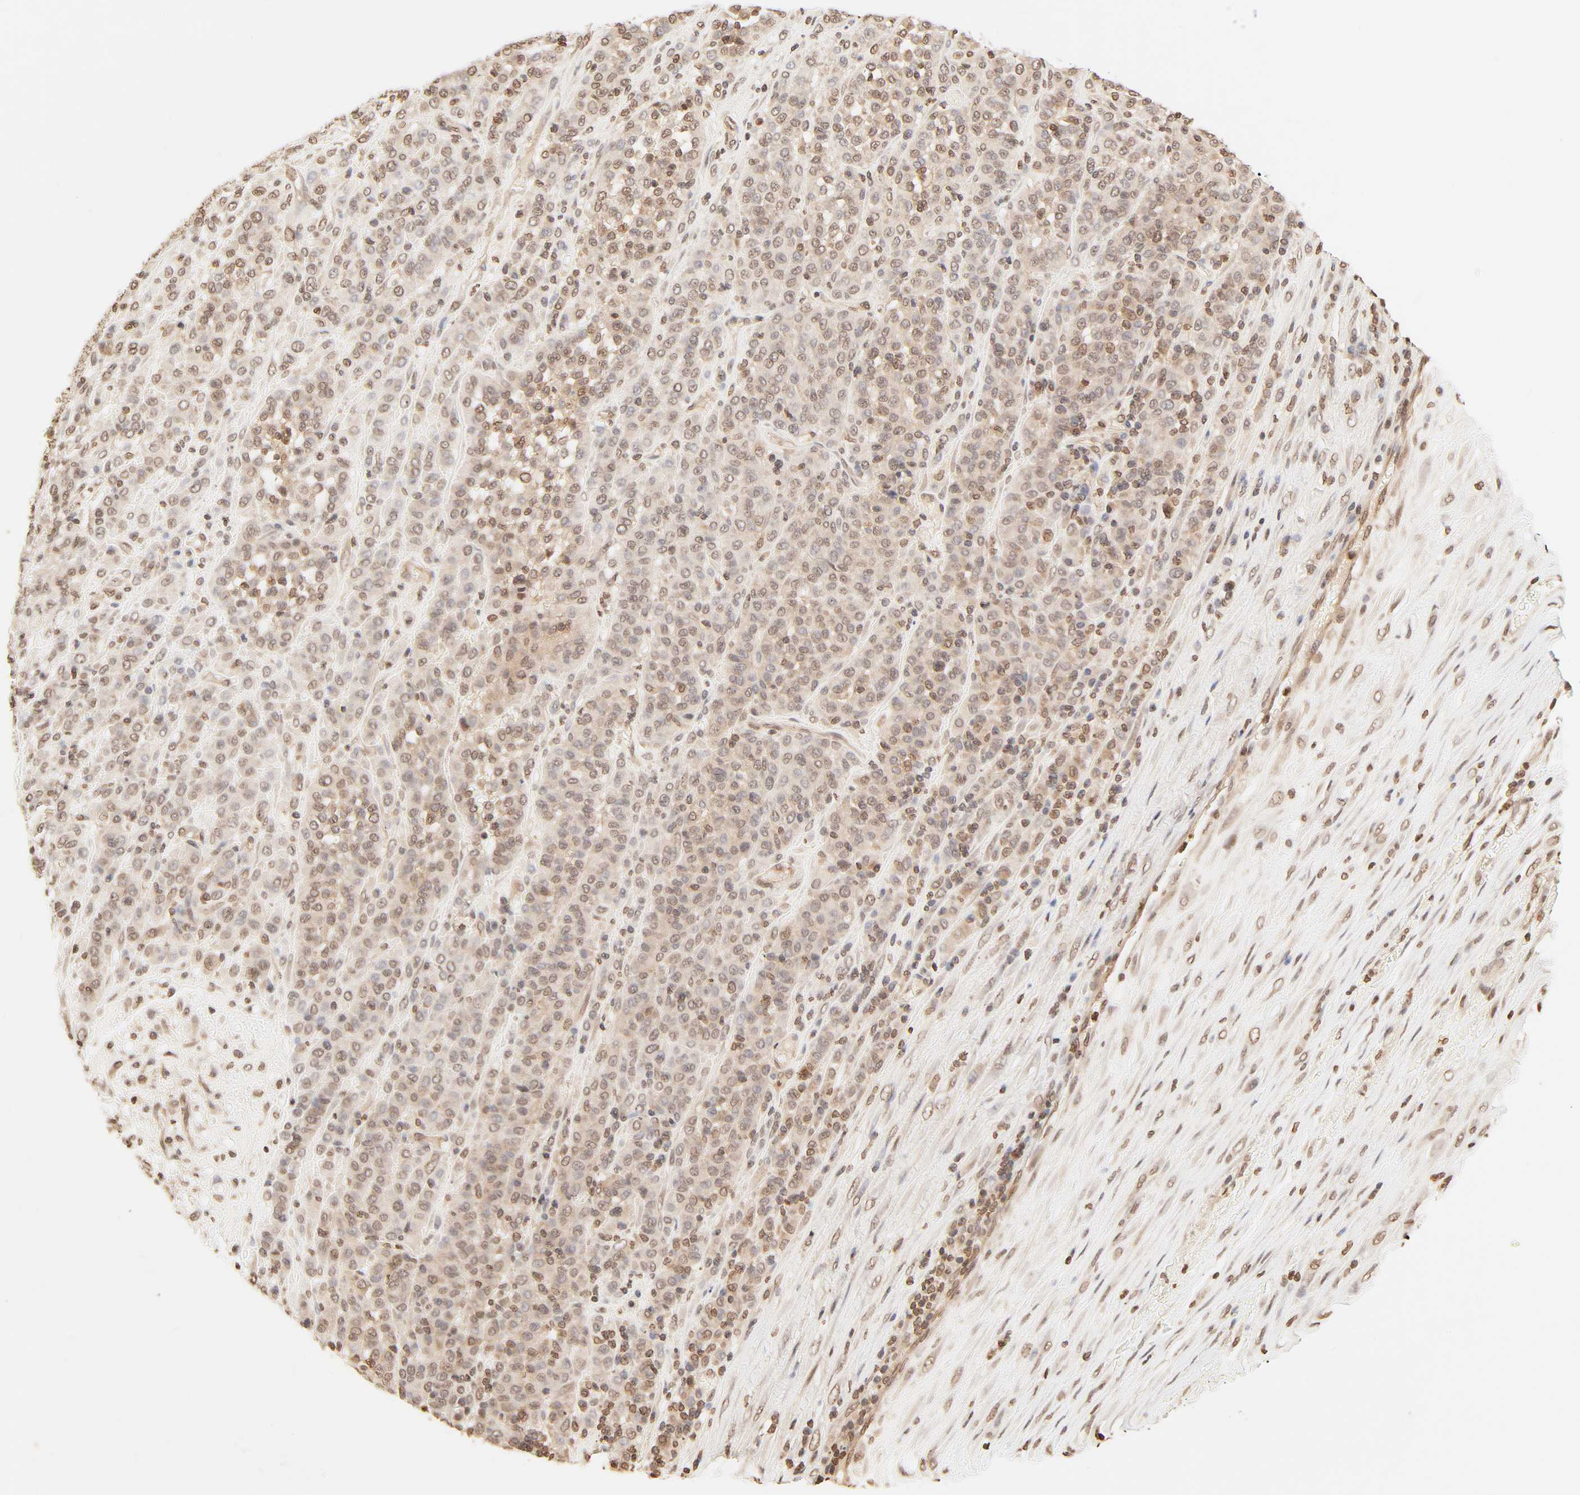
{"staining": {"intensity": "moderate", "quantity": ">75%", "location": "cytoplasmic/membranous,nuclear"}, "tissue": "melanoma", "cell_type": "Tumor cells", "image_type": "cancer", "snomed": [{"axis": "morphology", "description": "Malignant melanoma, Metastatic site"}, {"axis": "topography", "description": "Pancreas"}], "caption": "Malignant melanoma (metastatic site) stained with a protein marker shows moderate staining in tumor cells.", "gene": "TBL1X", "patient": {"sex": "female", "age": 30}}